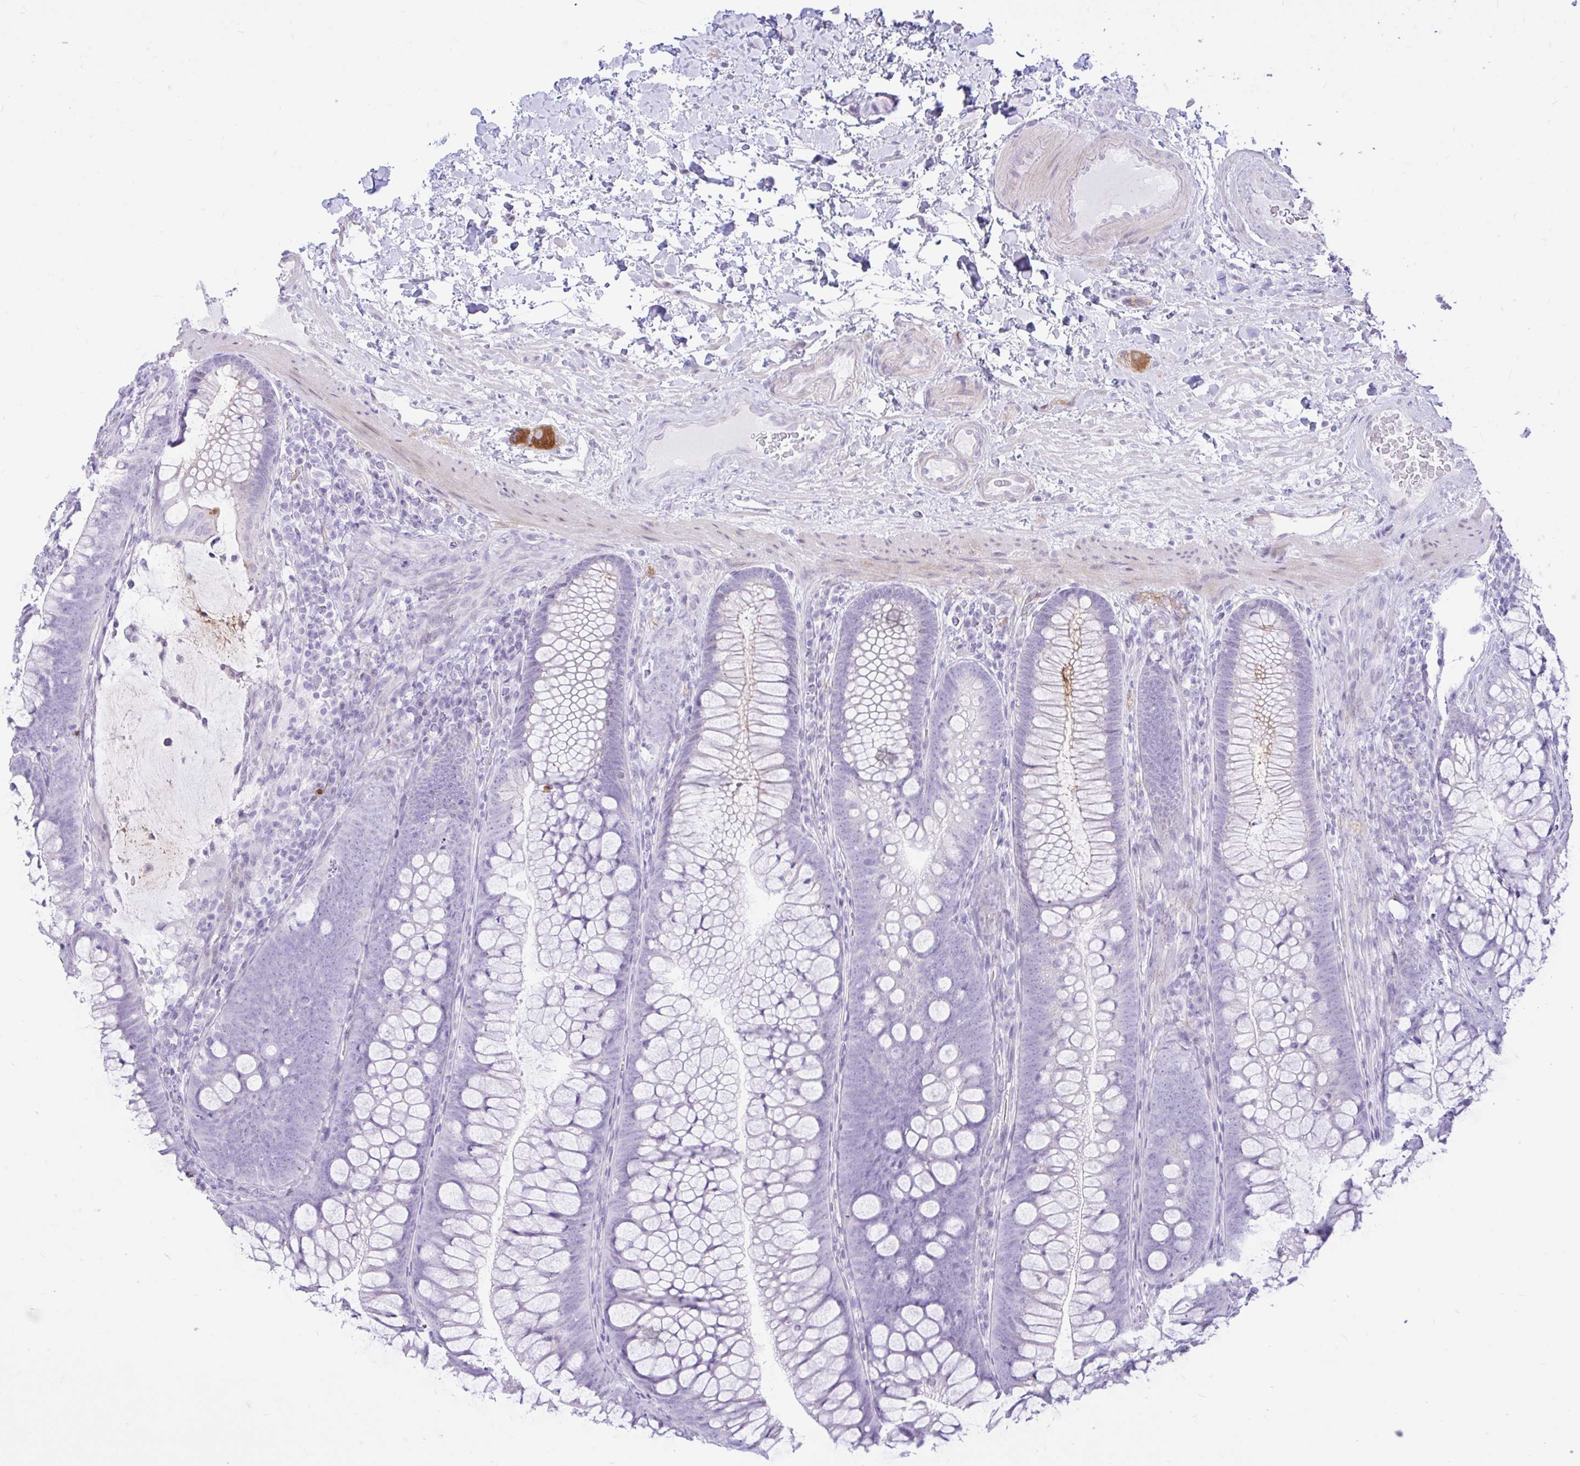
{"staining": {"intensity": "negative", "quantity": "none", "location": "none"}, "tissue": "colon", "cell_type": "Endothelial cells", "image_type": "normal", "snomed": [{"axis": "morphology", "description": "Normal tissue, NOS"}, {"axis": "morphology", "description": "Adenoma, NOS"}, {"axis": "topography", "description": "Soft tissue"}, {"axis": "topography", "description": "Colon"}], "caption": "This is an immunohistochemistry (IHC) histopathology image of benign human colon. There is no expression in endothelial cells.", "gene": "REEP1", "patient": {"sex": "male", "age": 47}}